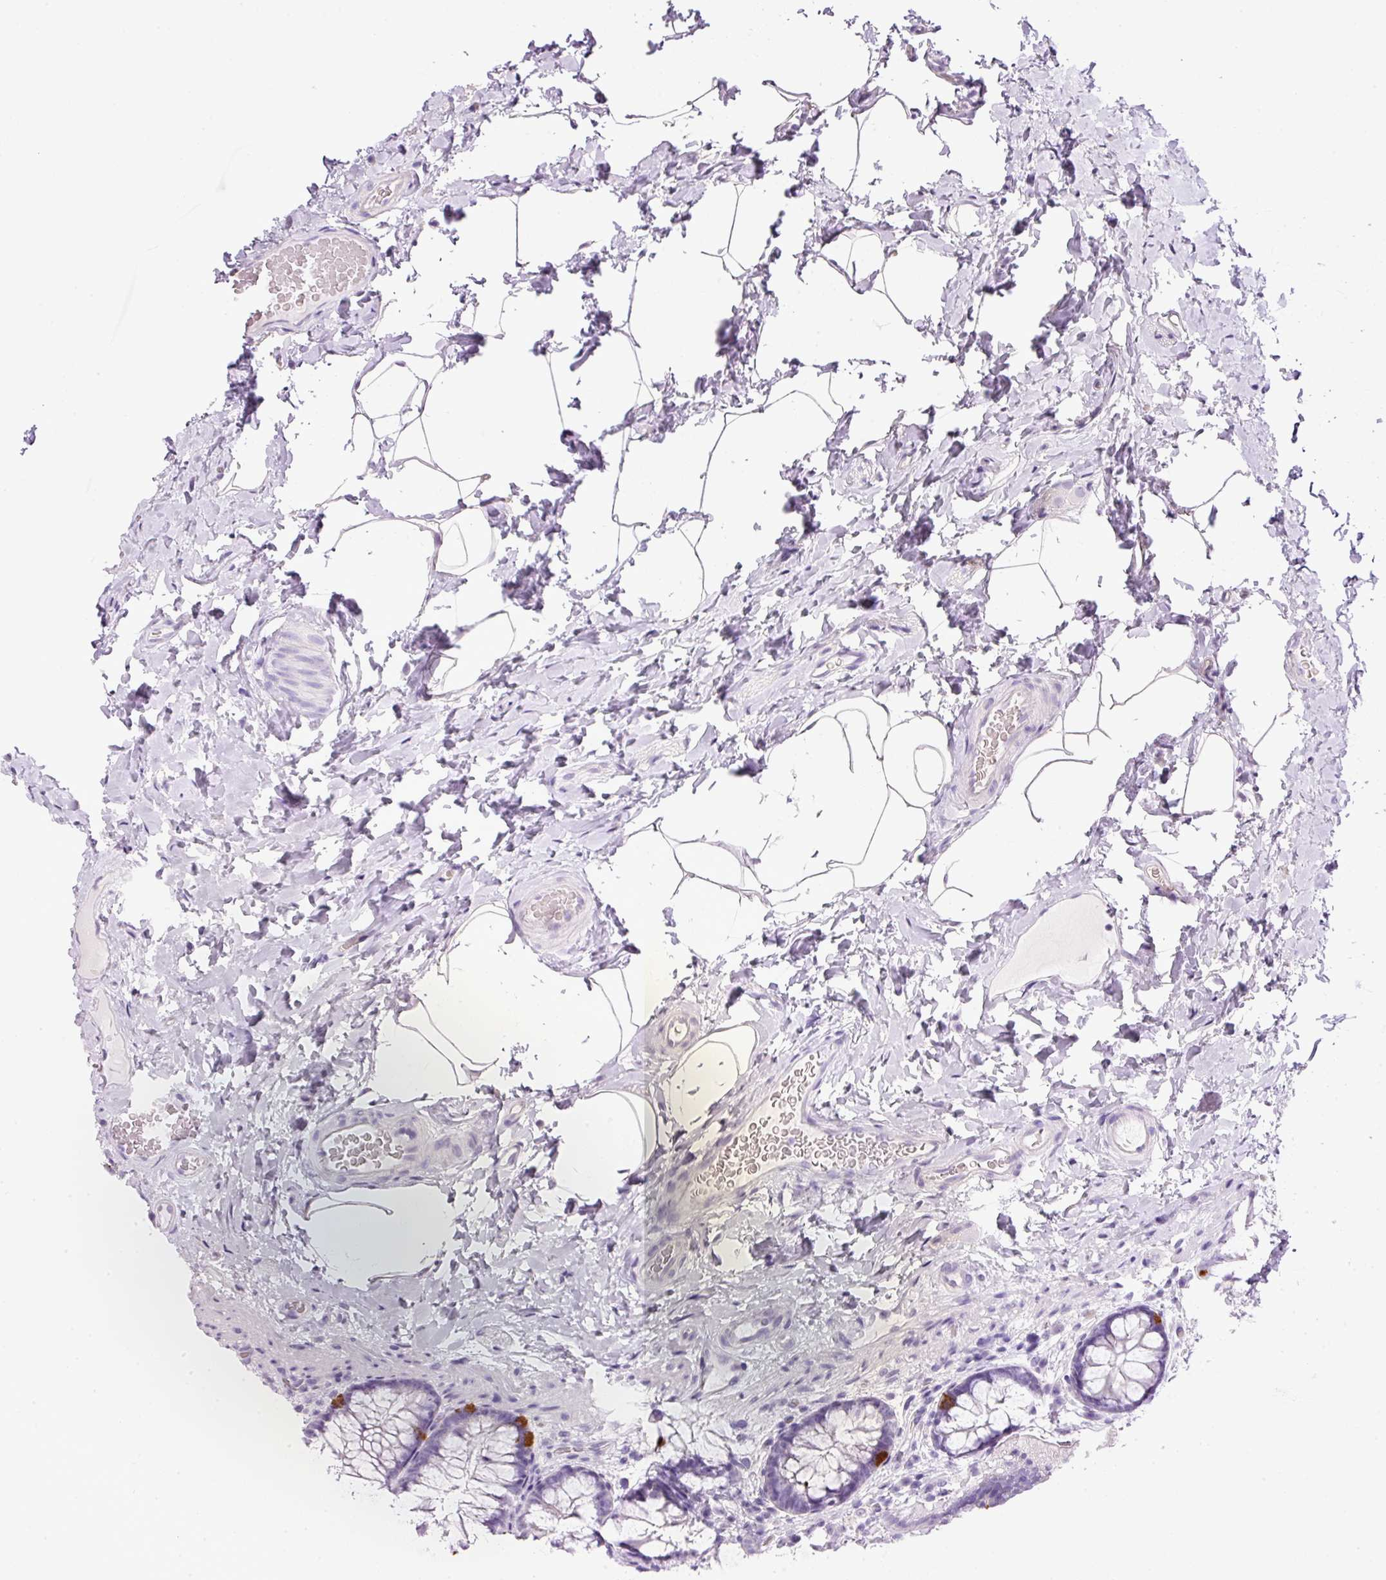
{"staining": {"intensity": "negative", "quantity": "none", "location": "none"}, "tissue": "colon", "cell_type": "Endothelial cells", "image_type": "normal", "snomed": [{"axis": "morphology", "description": "Normal tissue, NOS"}, {"axis": "topography", "description": "Colon"}], "caption": "This micrograph is of unremarkable colon stained with immunohistochemistry to label a protein in brown with the nuclei are counter-stained blue. There is no positivity in endothelial cells.", "gene": "BSND", "patient": {"sex": "male", "age": 46}}